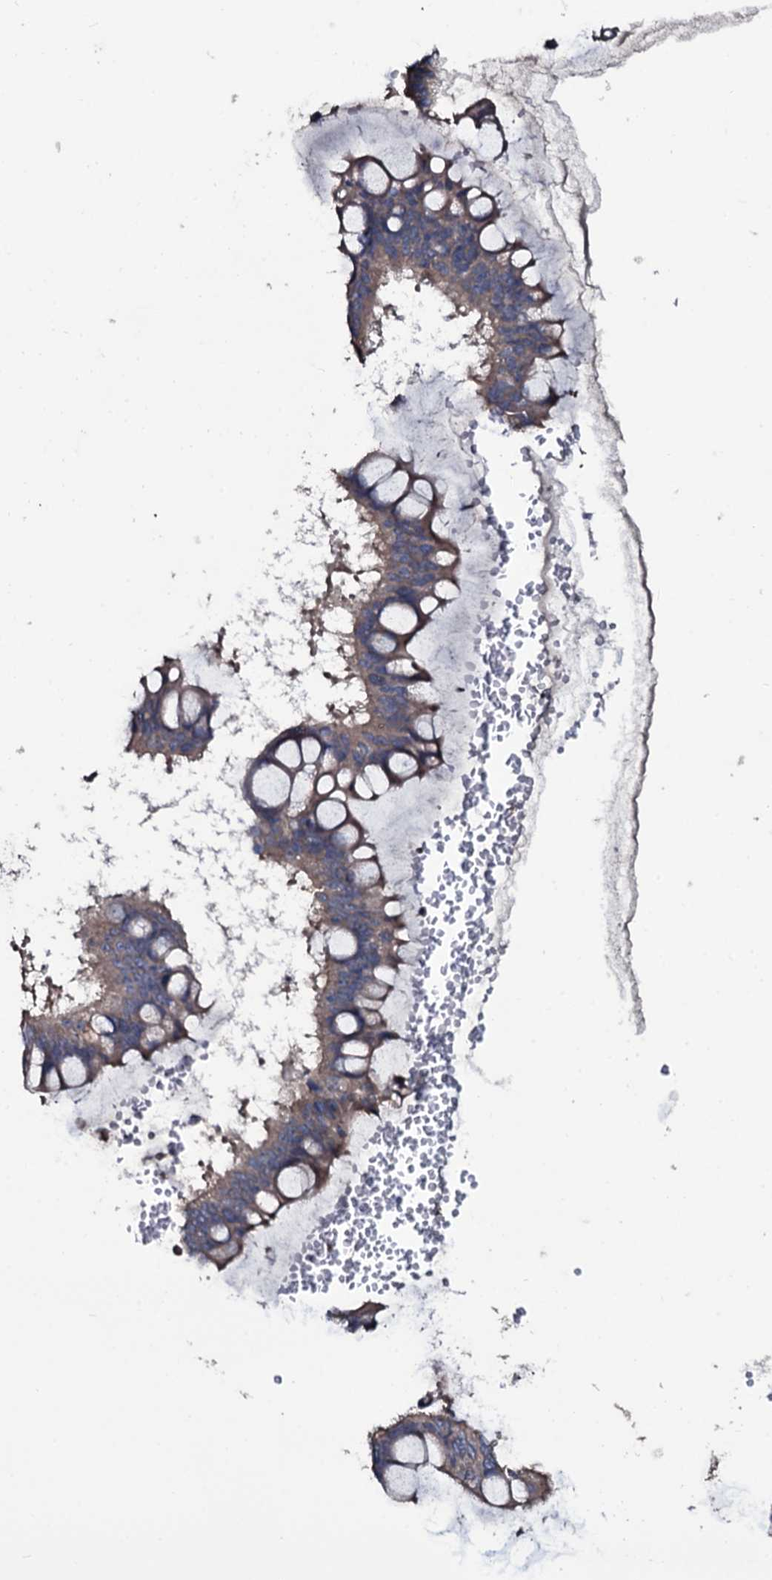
{"staining": {"intensity": "weak", "quantity": ">75%", "location": "cytoplasmic/membranous"}, "tissue": "ovarian cancer", "cell_type": "Tumor cells", "image_type": "cancer", "snomed": [{"axis": "morphology", "description": "Cystadenocarcinoma, mucinous, NOS"}, {"axis": "topography", "description": "Ovary"}], "caption": "DAB (3,3'-diaminobenzidine) immunohistochemical staining of ovarian cancer displays weak cytoplasmic/membranous protein staining in about >75% of tumor cells. The staining is performed using DAB (3,3'-diaminobenzidine) brown chromogen to label protein expression. The nuclei are counter-stained blue using hematoxylin.", "gene": "WIPF3", "patient": {"sex": "female", "age": 73}}